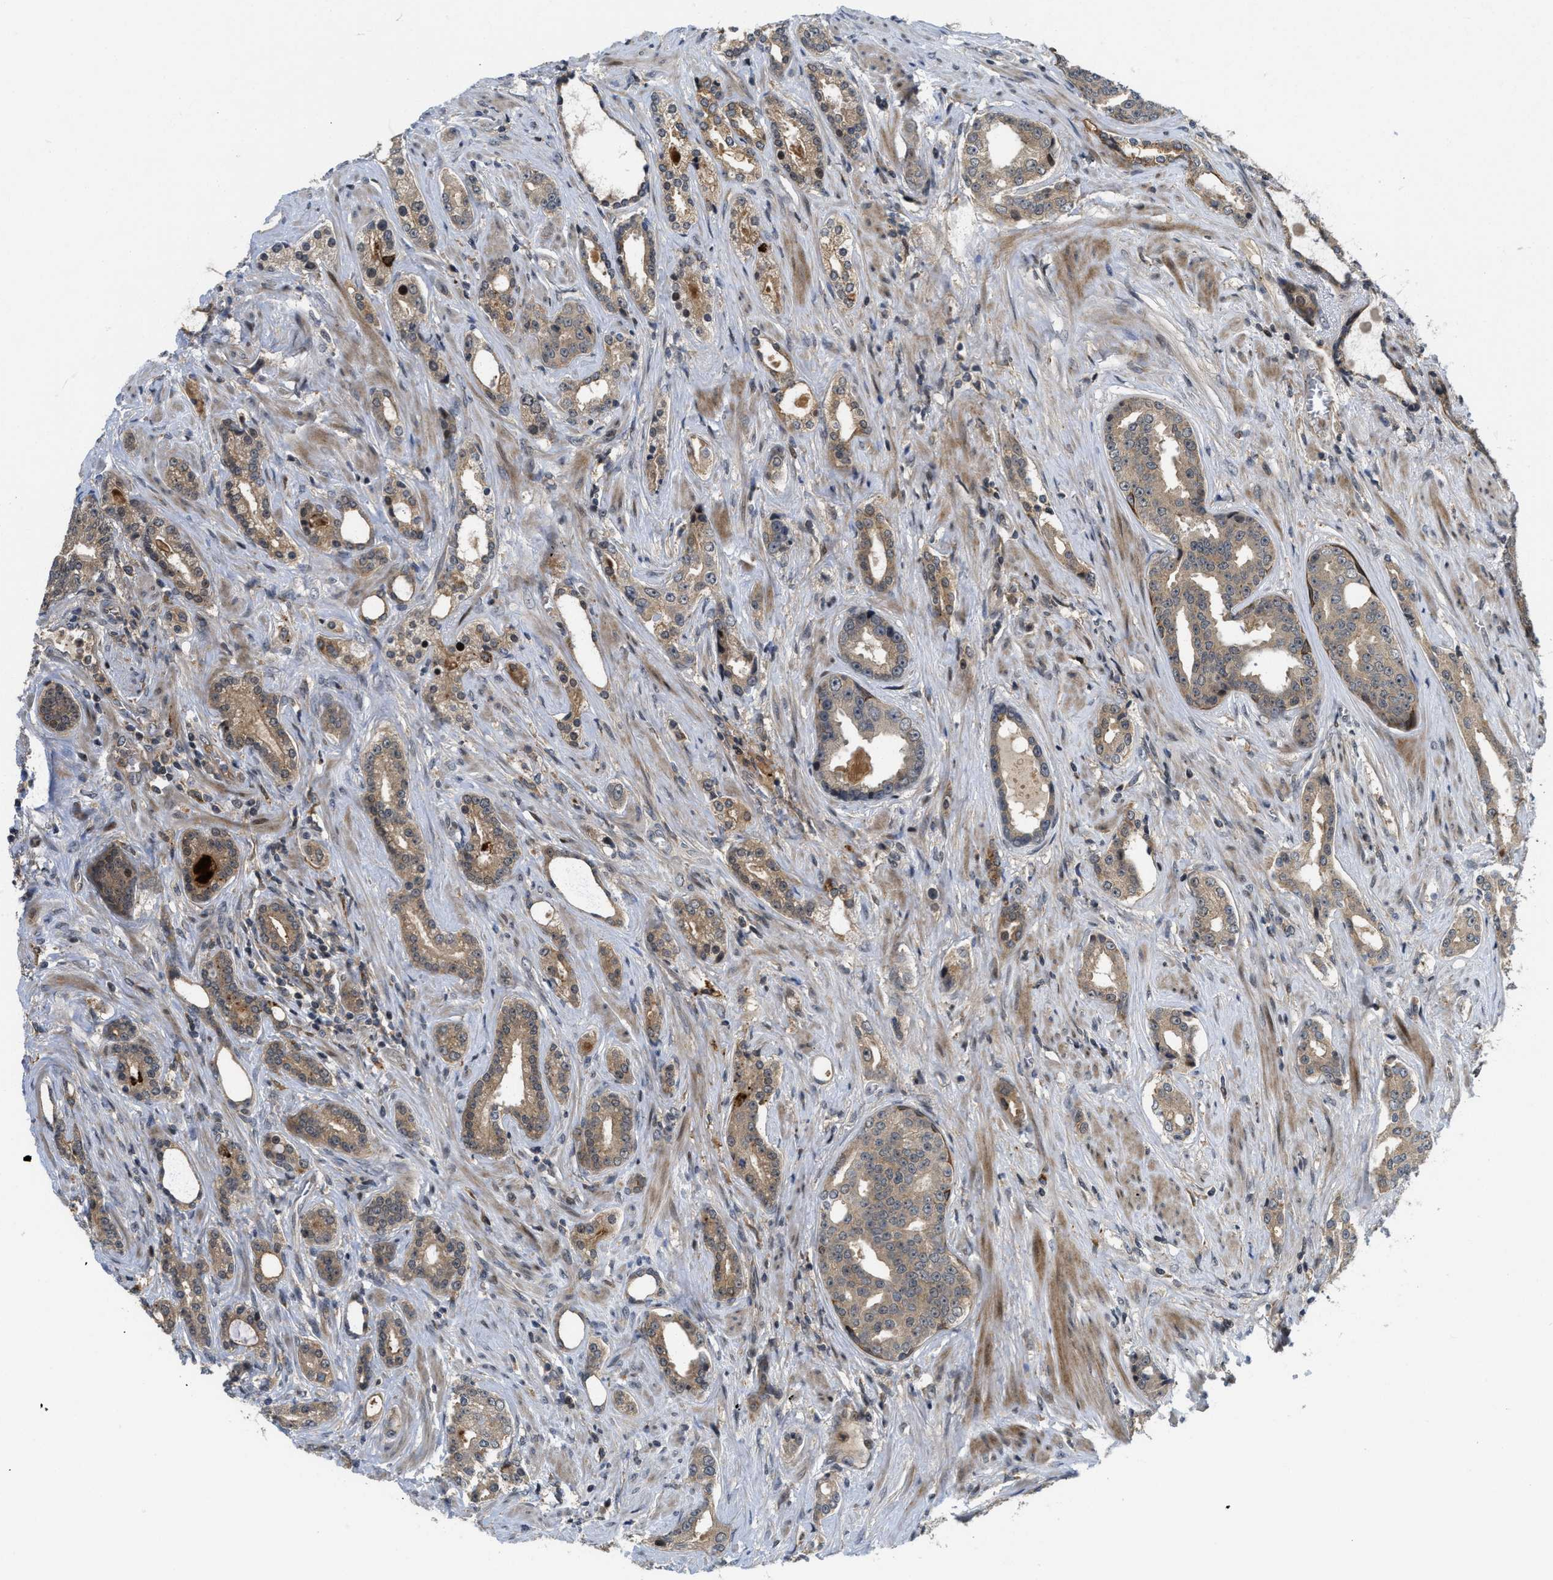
{"staining": {"intensity": "moderate", "quantity": ">75%", "location": "cytoplasmic/membranous"}, "tissue": "prostate cancer", "cell_type": "Tumor cells", "image_type": "cancer", "snomed": [{"axis": "morphology", "description": "Adenocarcinoma, High grade"}, {"axis": "topography", "description": "Prostate"}], "caption": "A high-resolution photomicrograph shows immunohistochemistry staining of adenocarcinoma (high-grade) (prostate), which displays moderate cytoplasmic/membranous positivity in approximately >75% of tumor cells. (Stains: DAB (3,3'-diaminobenzidine) in brown, nuclei in blue, Microscopy: brightfield microscopy at high magnification).", "gene": "DNAJC28", "patient": {"sex": "male", "age": 71}}